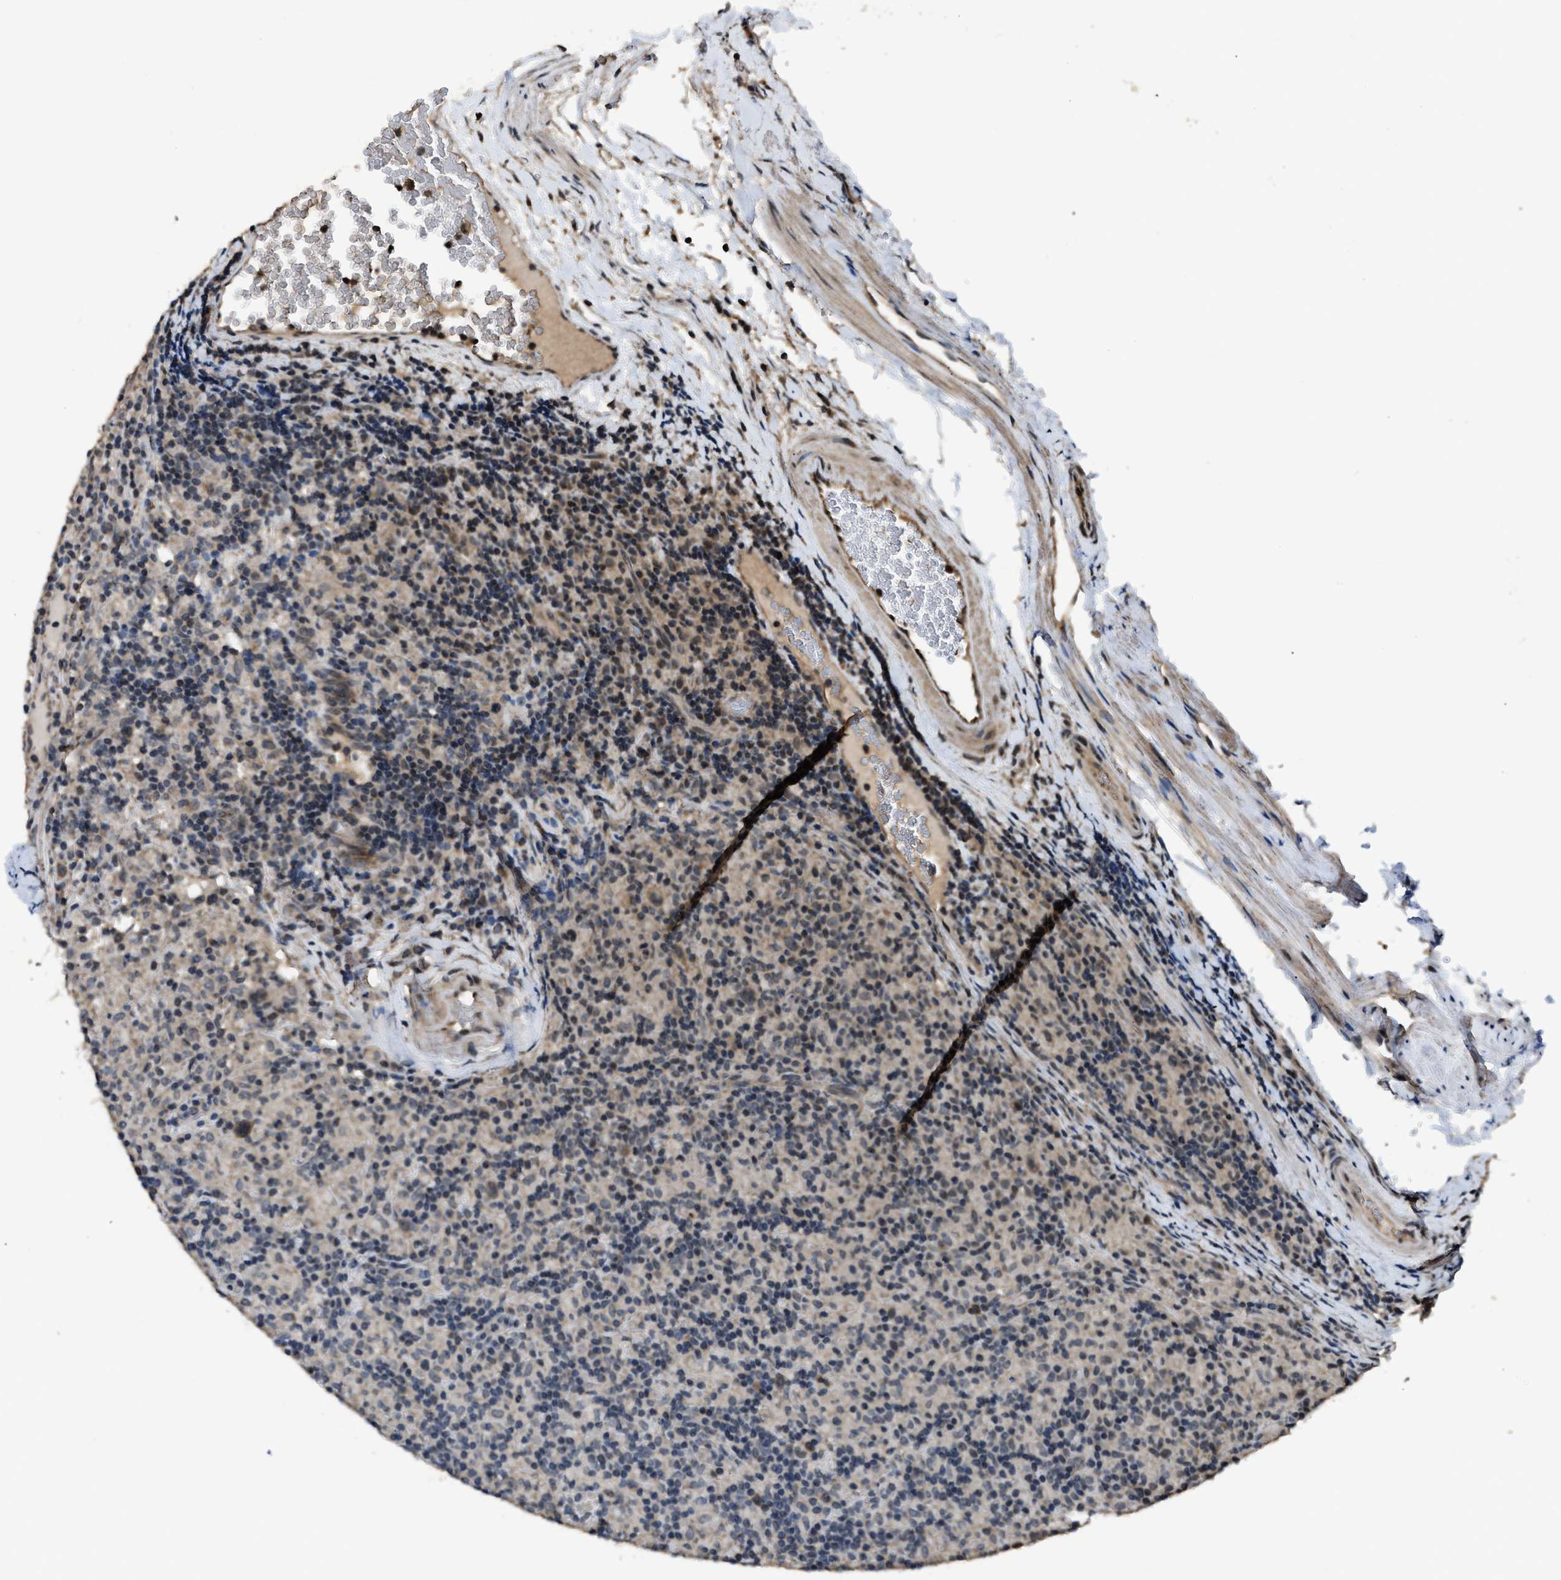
{"staining": {"intensity": "weak", "quantity": ">75%", "location": "cytoplasmic/membranous,nuclear"}, "tissue": "lymphoma", "cell_type": "Tumor cells", "image_type": "cancer", "snomed": [{"axis": "morphology", "description": "Hodgkin's disease, NOS"}, {"axis": "topography", "description": "Lymph node"}], "caption": "DAB immunohistochemical staining of Hodgkin's disease reveals weak cytoplasmic/membranous and nuclear protein expression in approximately >75% of tumor cells. The staining is performed using DAB (3,3'-diaminobenzidine) brown chromogen to label protein expression. The nuclei are counter-stained blue using hematoxylin.", "gene": "DENND6B", "patient": {"sex": "male", "age": 70}}